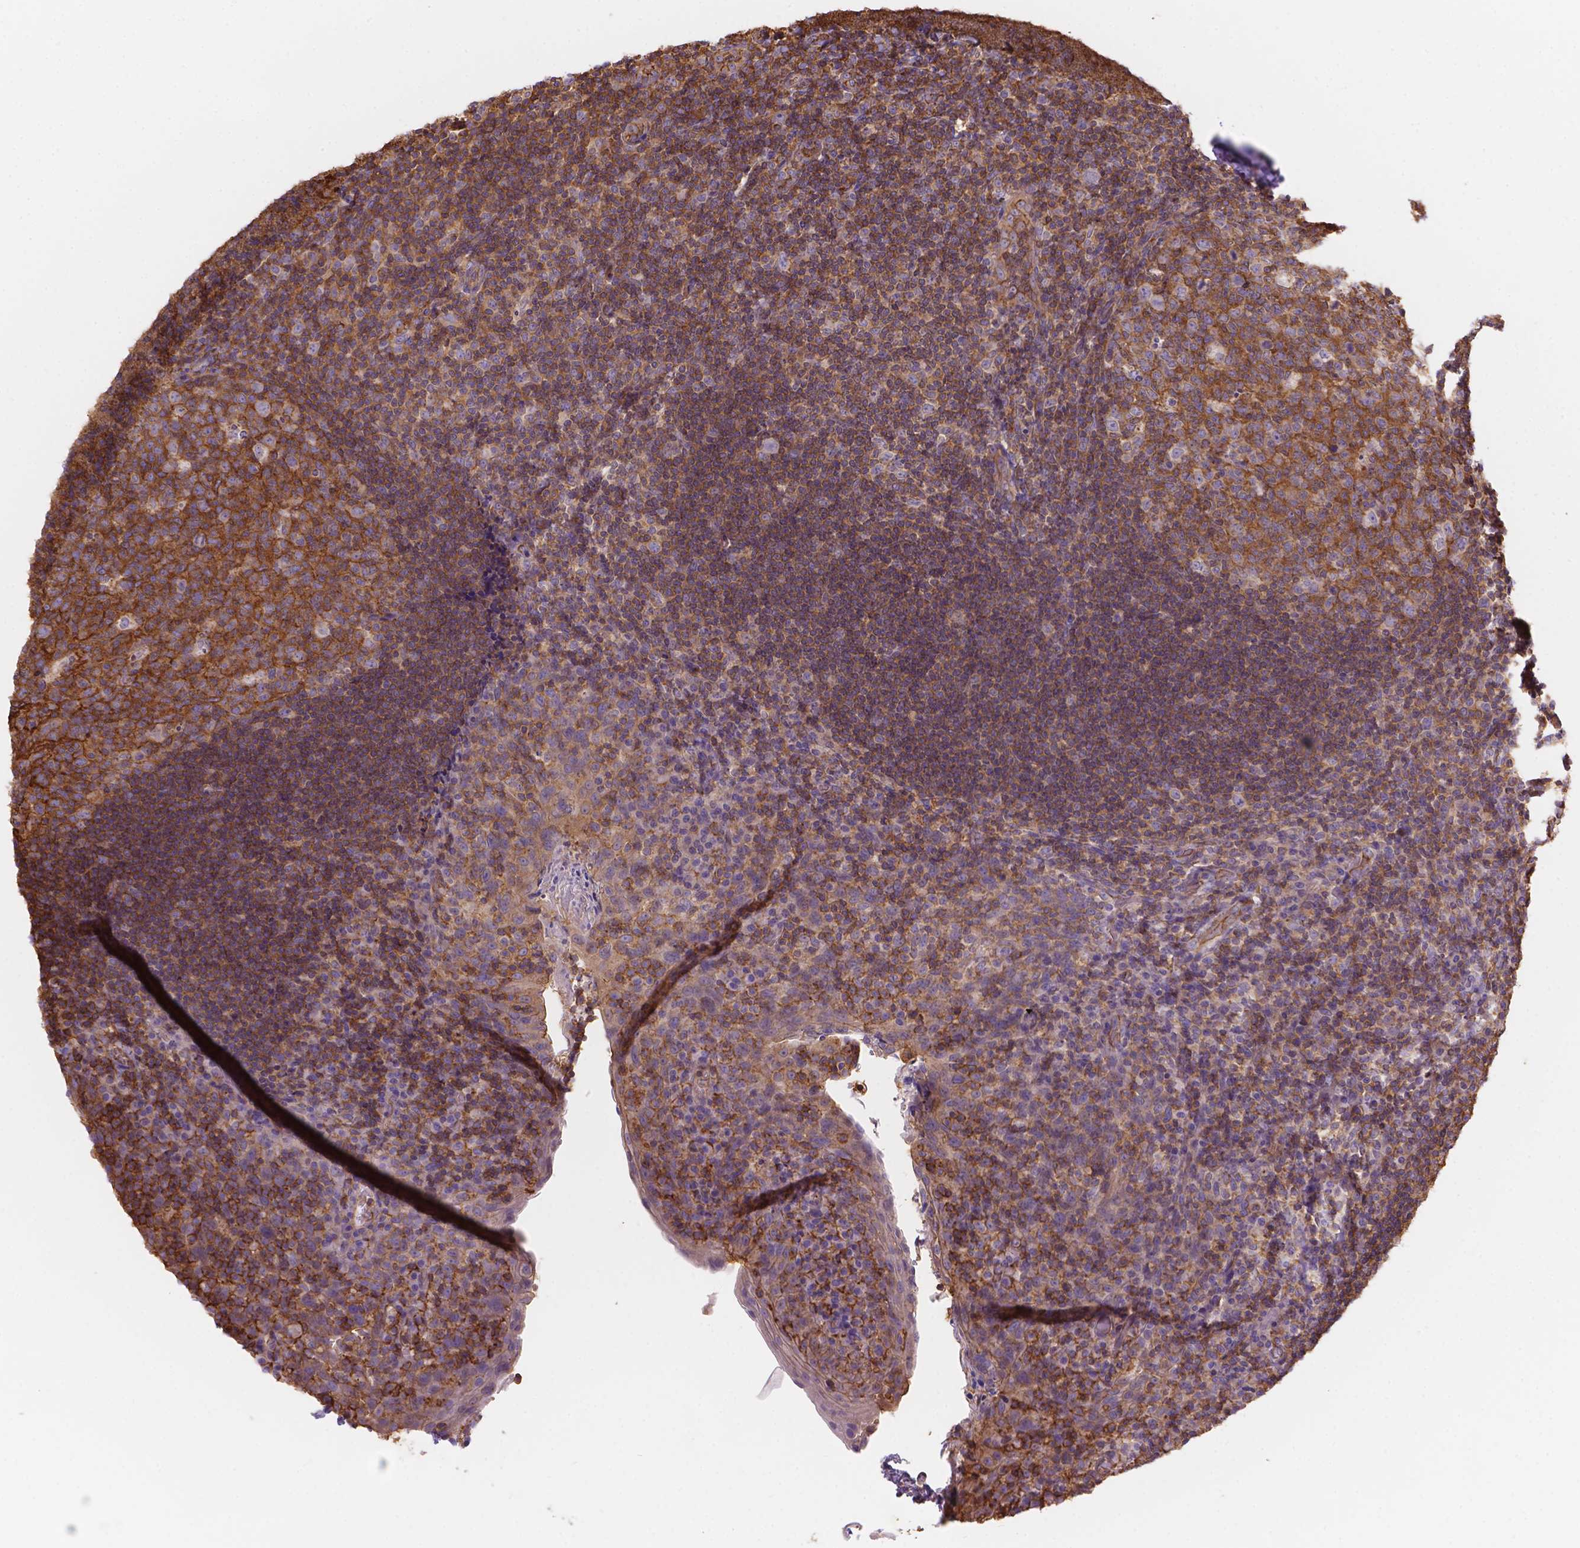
{"staining": {"intensity": "moderate", "quantity": ">75%", "location": "cytoplasmic/membranous"}, "tissue": "tonsil", "cell_type": "Germinal center cells", "image_type": "normal", "snomed": [{"axis": "morphology", "description": "Normal tissue, NOS"}, {"axis": "topography", "description": "Tonsil"}], "caption": "Tonsil stained with DAB IHC exhibits medium levels of moderate cytoplasmic/membranous expression in about >75% of germinal center cells. (DAB (3,3'-diaminobenzidine) IHC, brown staining for protein, blue staining for nuclei).", "gene": "DMWD", "patient": {"sex": "male", "age": 17}}